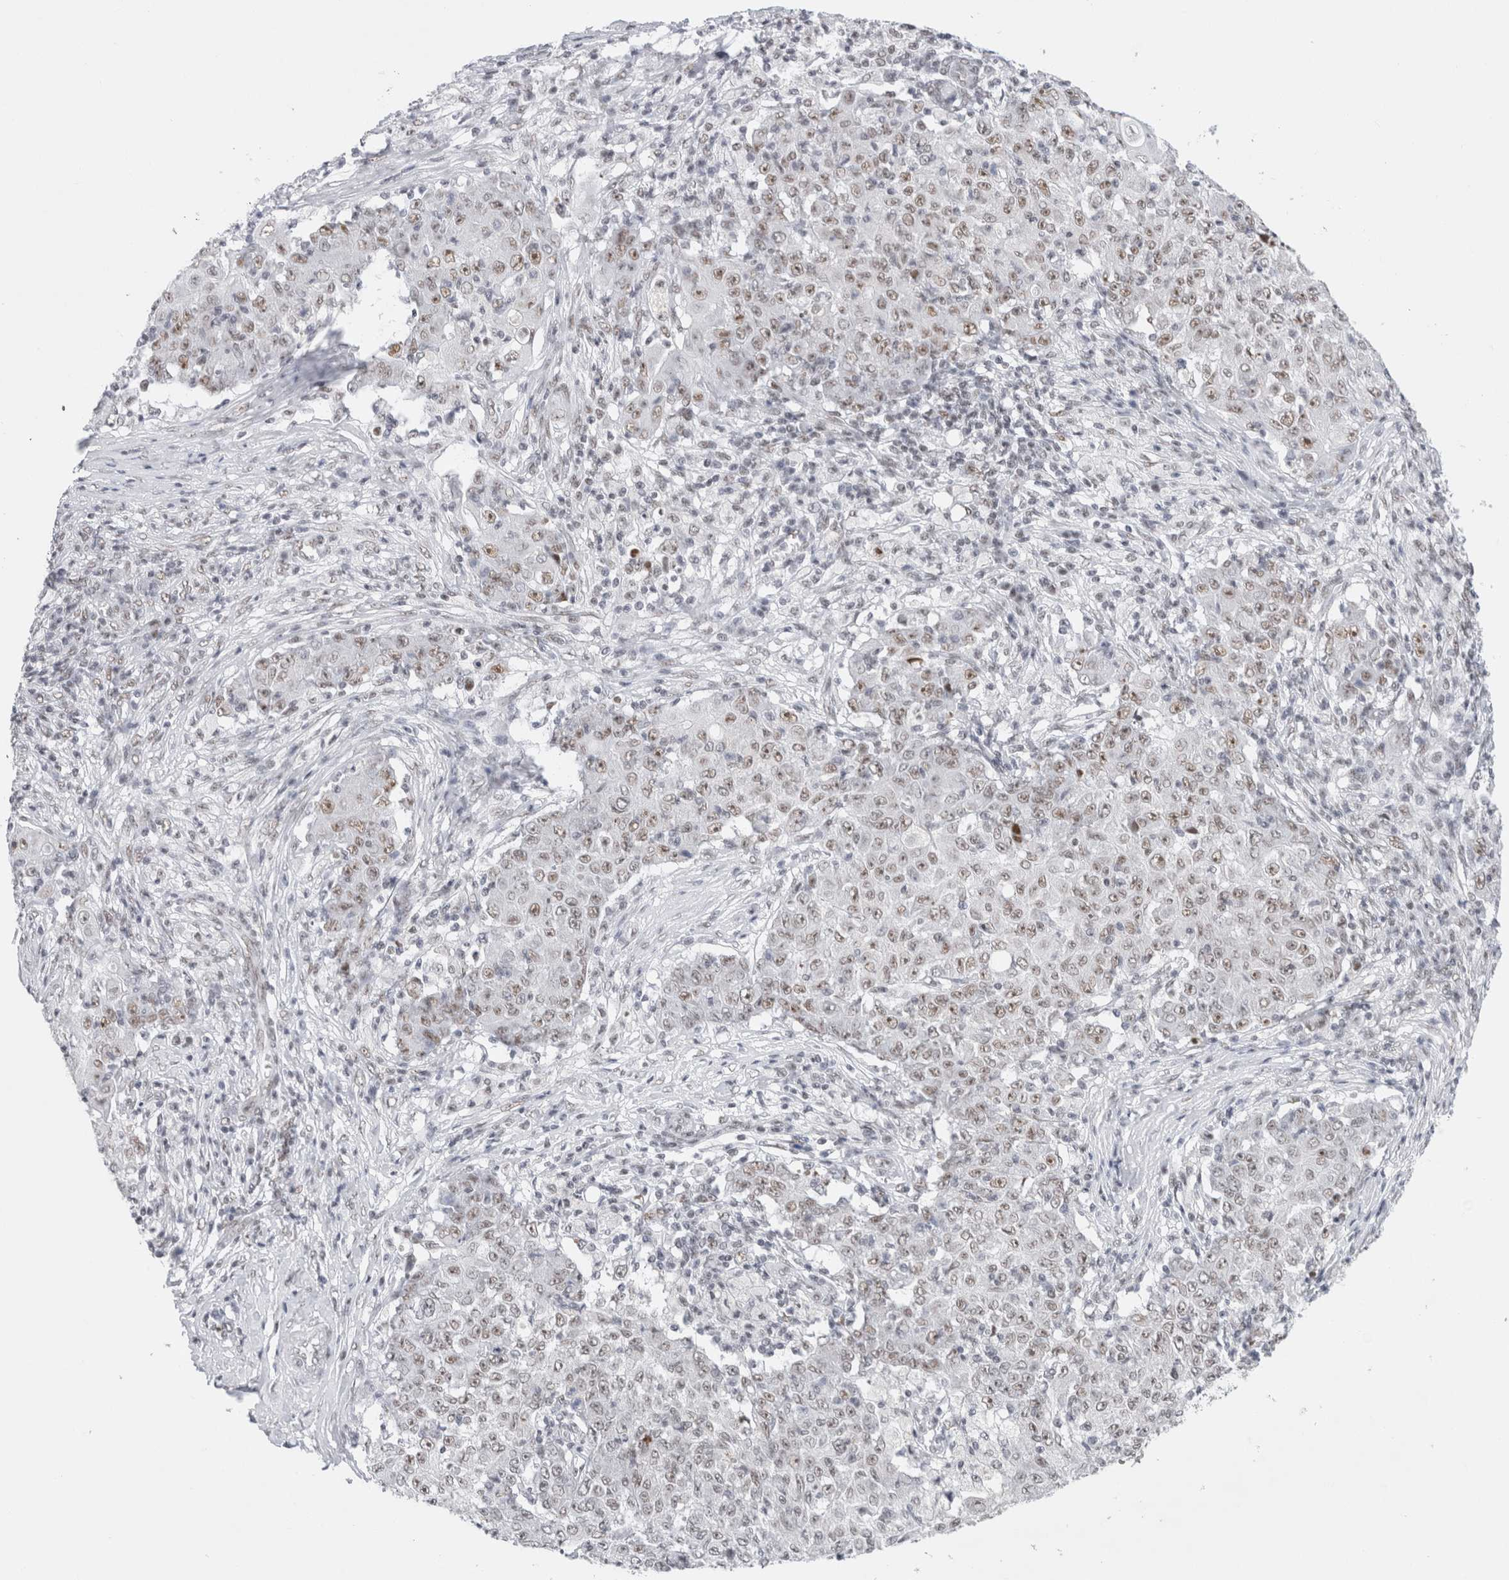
{"staining": {"intensity": "weak", "quantity": ">75%", "location": "nuclear"}, "tissue": "ovarian cancer", "cell_type": "Tumor cells", "image_type": "cancer", "snomed": [{"axis": "morphology", "description": "Carcinoma, endometroid"}, {"axis": "topography", "description": "Ovary"}], "caption": "Immunohistochemistry of endometroid carcinoma (ovarian) reveals low levels of weak nuclear positivity in about >75% of tumor cells.", "gene": "COPS7A", "patient": {"sex": "female", "age": 42}}